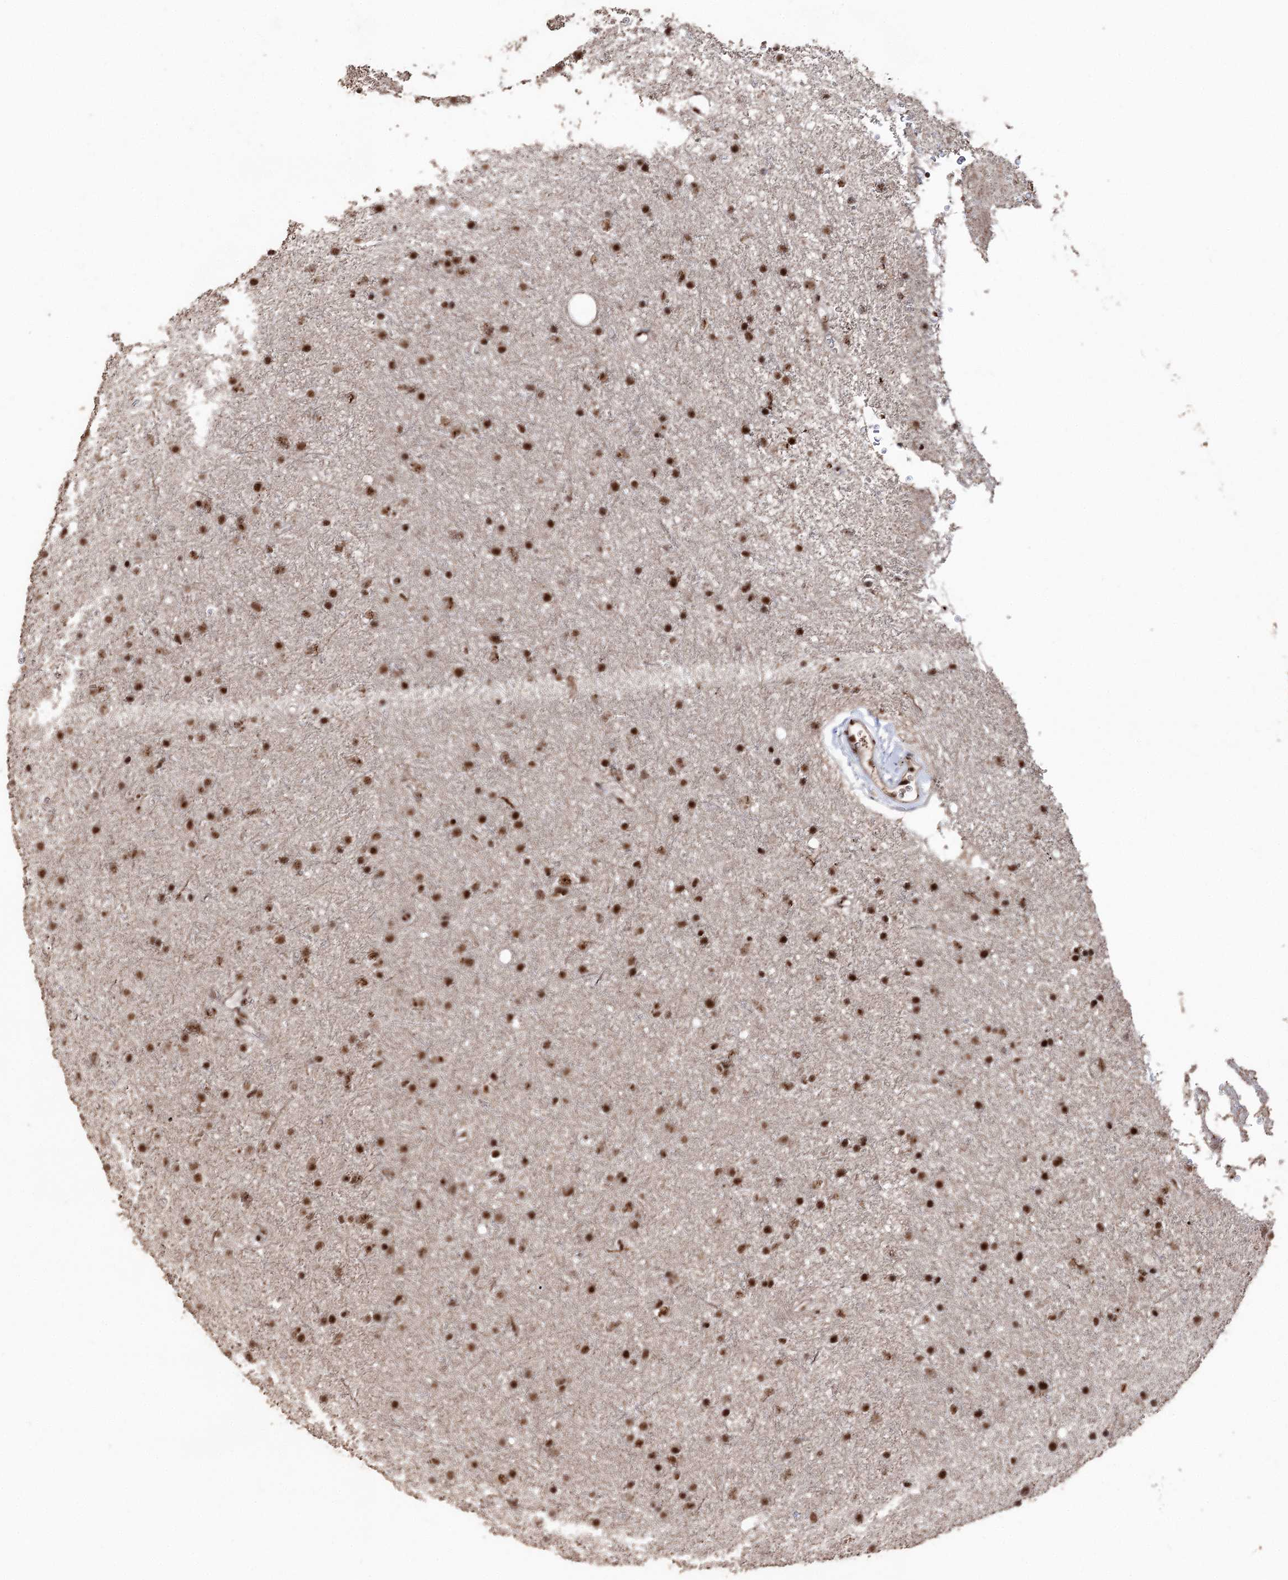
{"staining": {"intensity": "strong", "quantity": ">75%", "location": "nuclear"}, "tissue": "glioma", "cell_type": "Tumor cells", "image_type": "cancer", "snomed": [{"axis": "morphology", "description": "Glioma, malignant, Low grade"}, {"axis": "topography", "description": "Cerebral cortex"}], "caption": "Low-grade glioma (malignant) was stained to show a protein in brown. There is high levels of strong nuclear positivity in approximately >75% of tumor cells.", "gene": "U2SURP", "patient": {"sex": "female", "age": 39}}